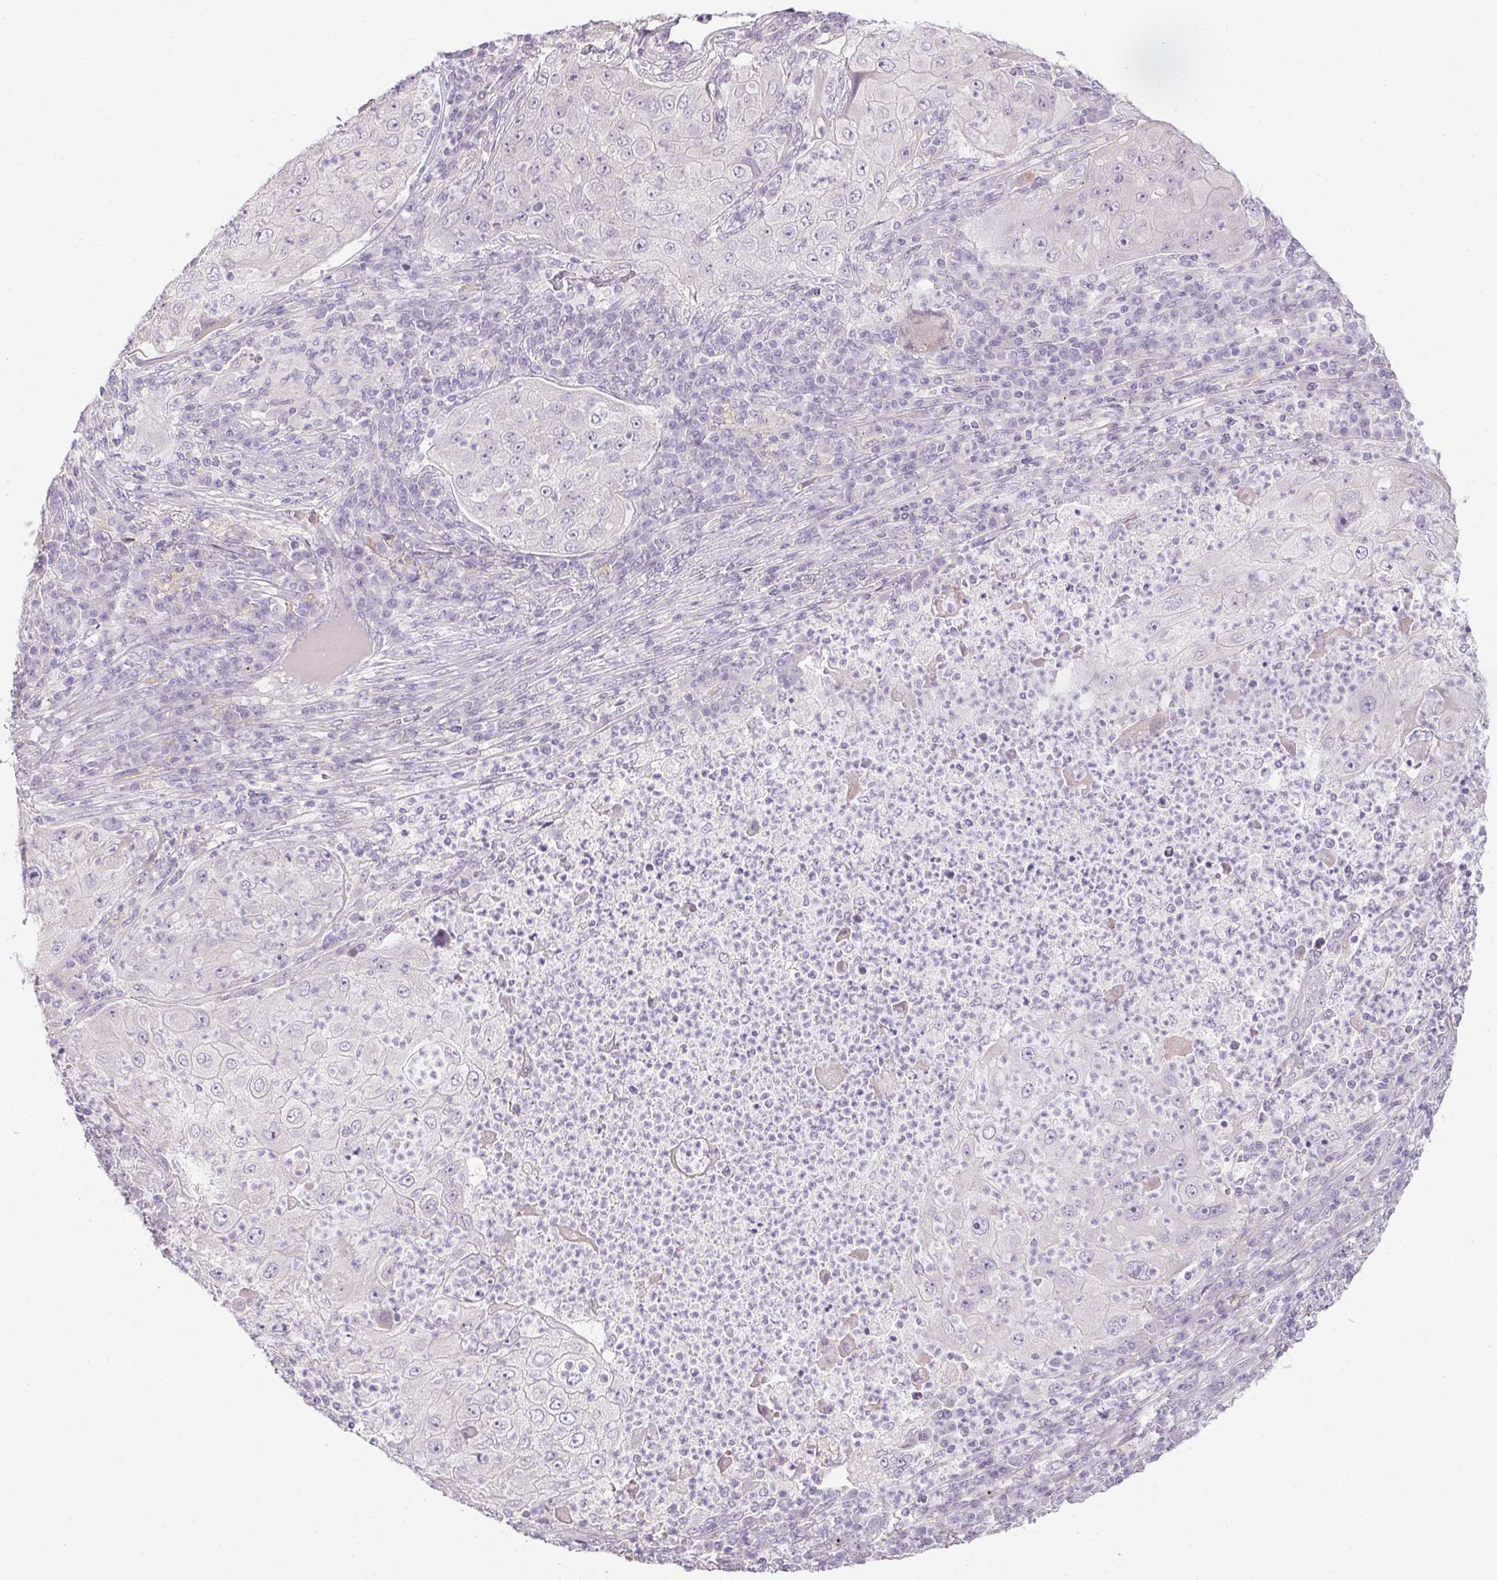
{"staining": {"intensity": "negative", "quantity": "none", "location": "none"}, "tissue": "lung cancer", "cell_type": "Tumor cells", "image_type": "cancer", "snomed": [{"axis": "morphology", "description": "Squamous cell carcinoma, NOS"}, {"axis": "topography", "description": "Lung"}], "caption": "Squamous cell carcinoma (lung) was stained to show a protein in brown. There is no significant staining in tumor cells.", "gene": "CTCFL", "patient": {"sex": "female", "age": 59}}